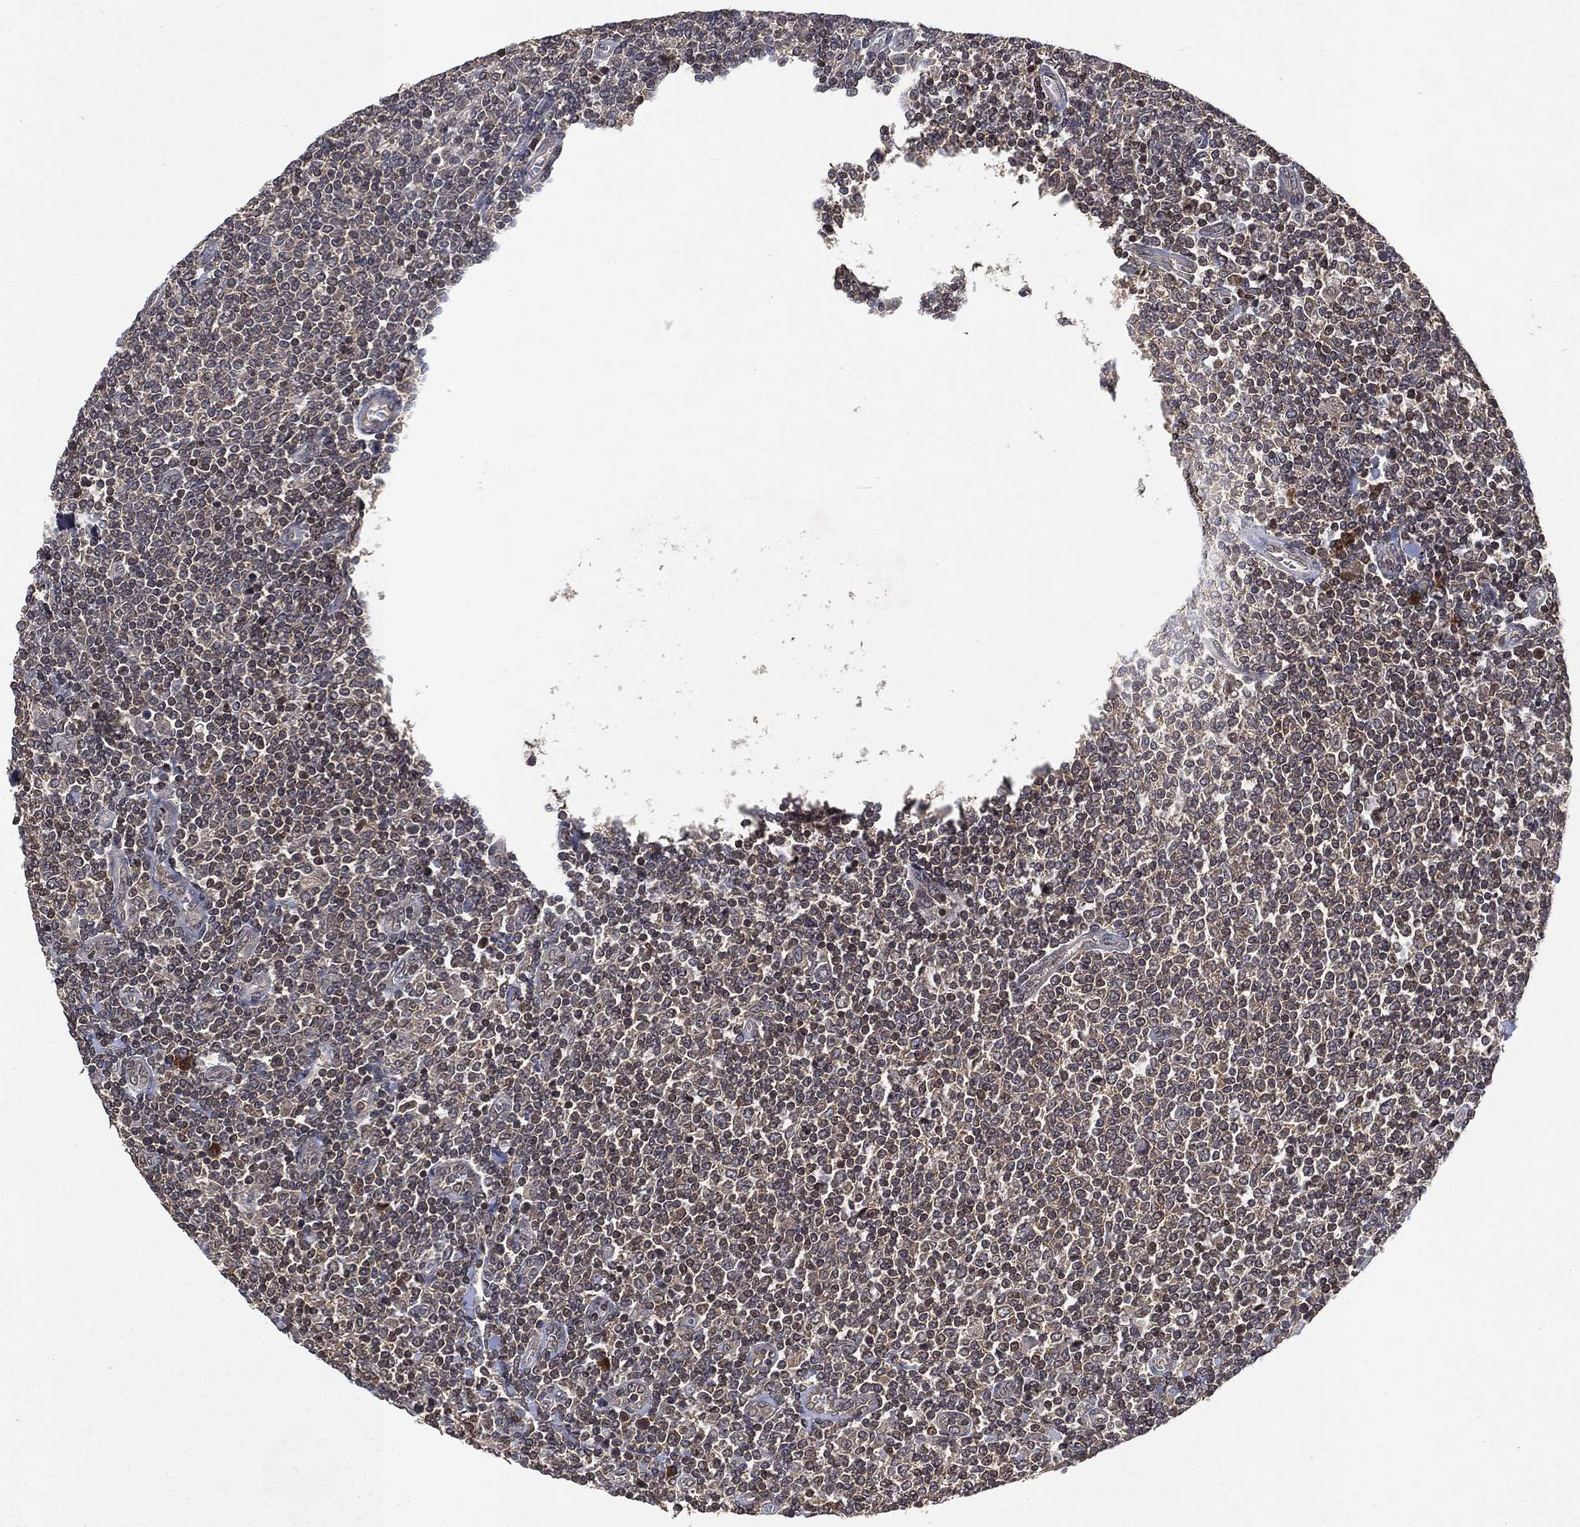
{"staining": {"intensity": "negative", "quantity": "none", "location": "none"}, "tissue": "lymphoma", "cell_type": "Tumor cells", "image_type": "cancer", "snomed": [{"axis": "morphology", "description": "Malignant lymphoma, non-Hodgkin's type, Low grade"}, {"axis": "topography", "description": "Lymph node"}], "caption": "A photomicrograph of human lymphoma is negative for staining in tumor cells.", "gene": "UBA5", "patient": {"sex": "male", "age": 52}}